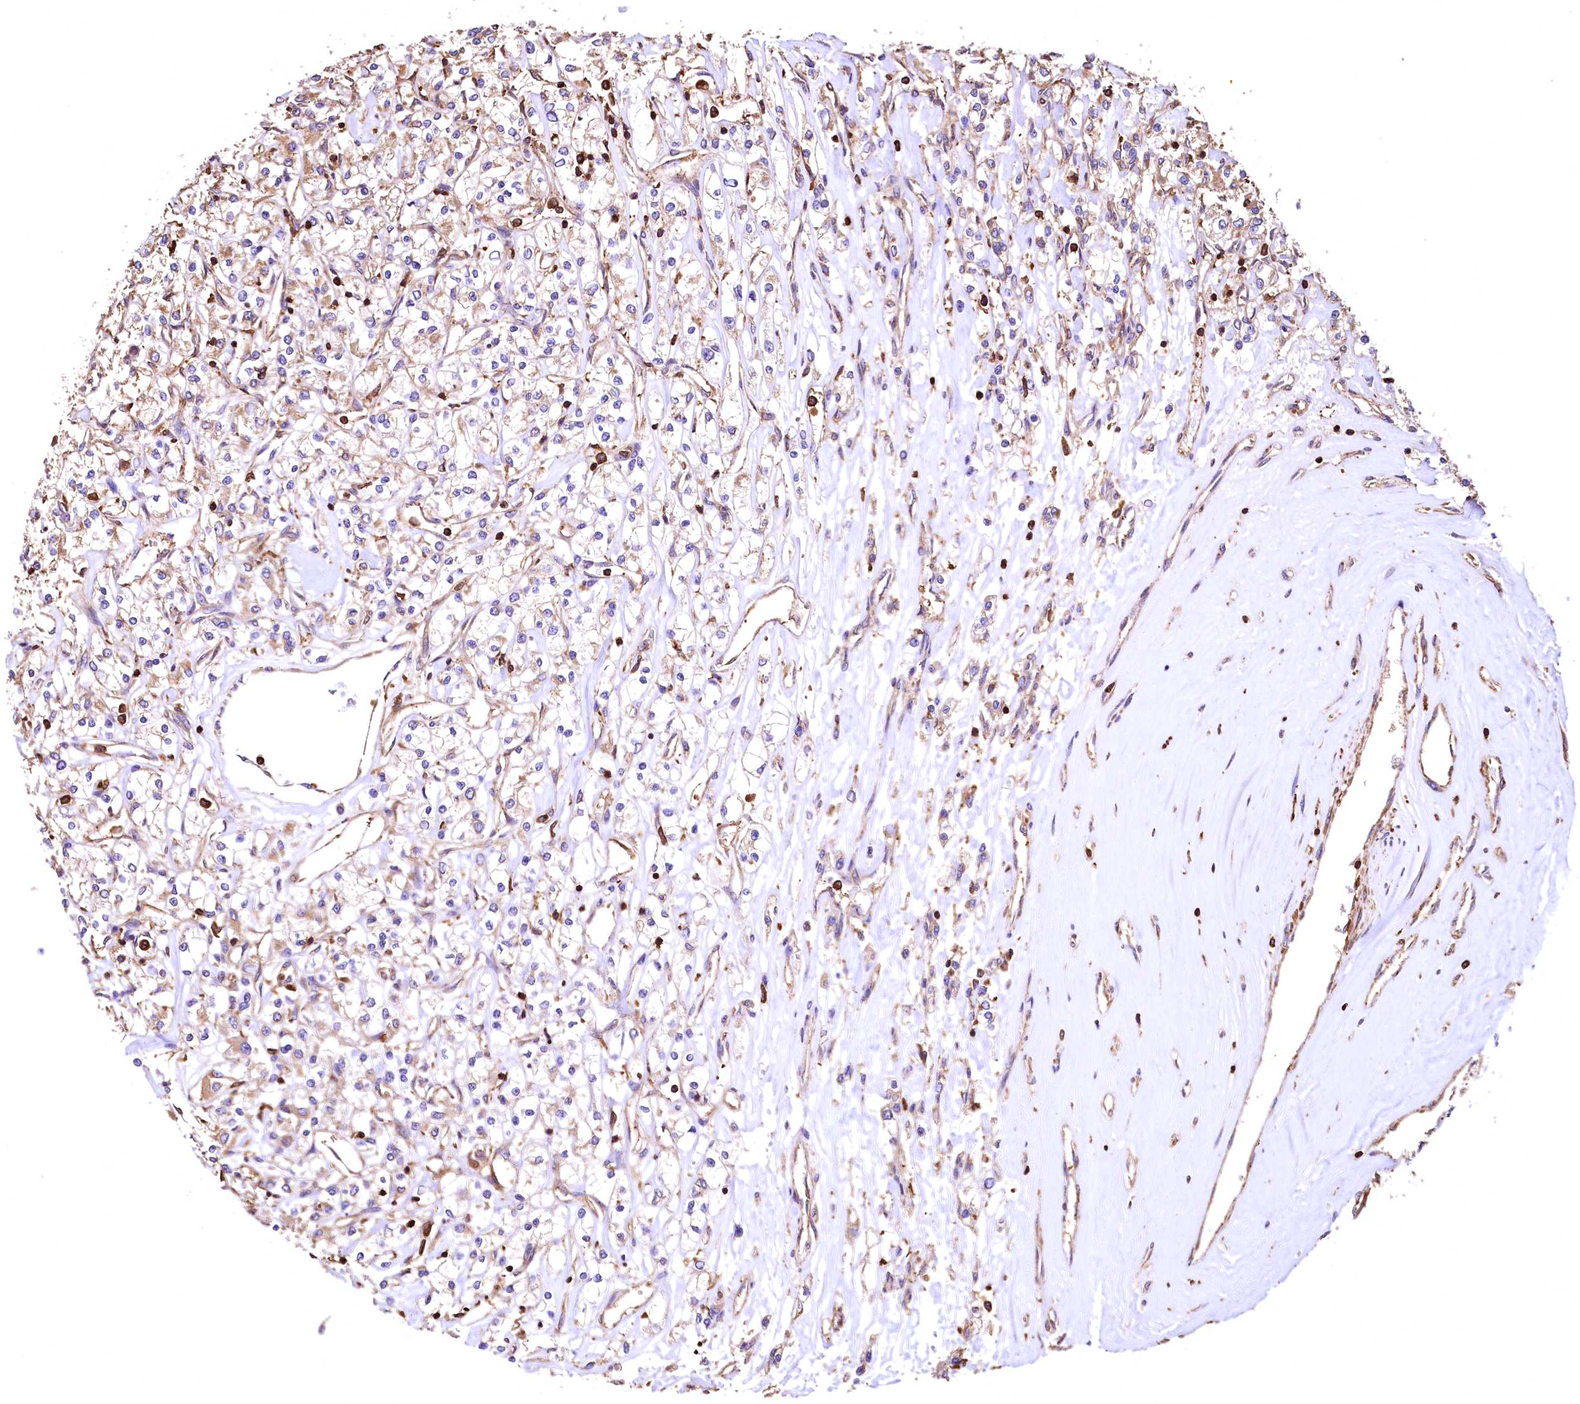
{"staining": {"intensity": "weak", "quantity": ">75%", "location": "cytoplasmic/membranous"}, "tissue": "renal cancer", "cell_type": "Tumor cells", "image_type": "cancer", "snomed": [{"axis": "morphology", "description": "Adenocarcinoma, NOS"}, {"axis": "topography", "description": "Kidney"}], "caption": "The immunohistochemical stain highlights weak cytoplasmic/membranous expression in tumor cells of adenocarcinoma (renal) tissue.", "gene": "RARS2", "patient": {"sex": "female", "age": 59}}